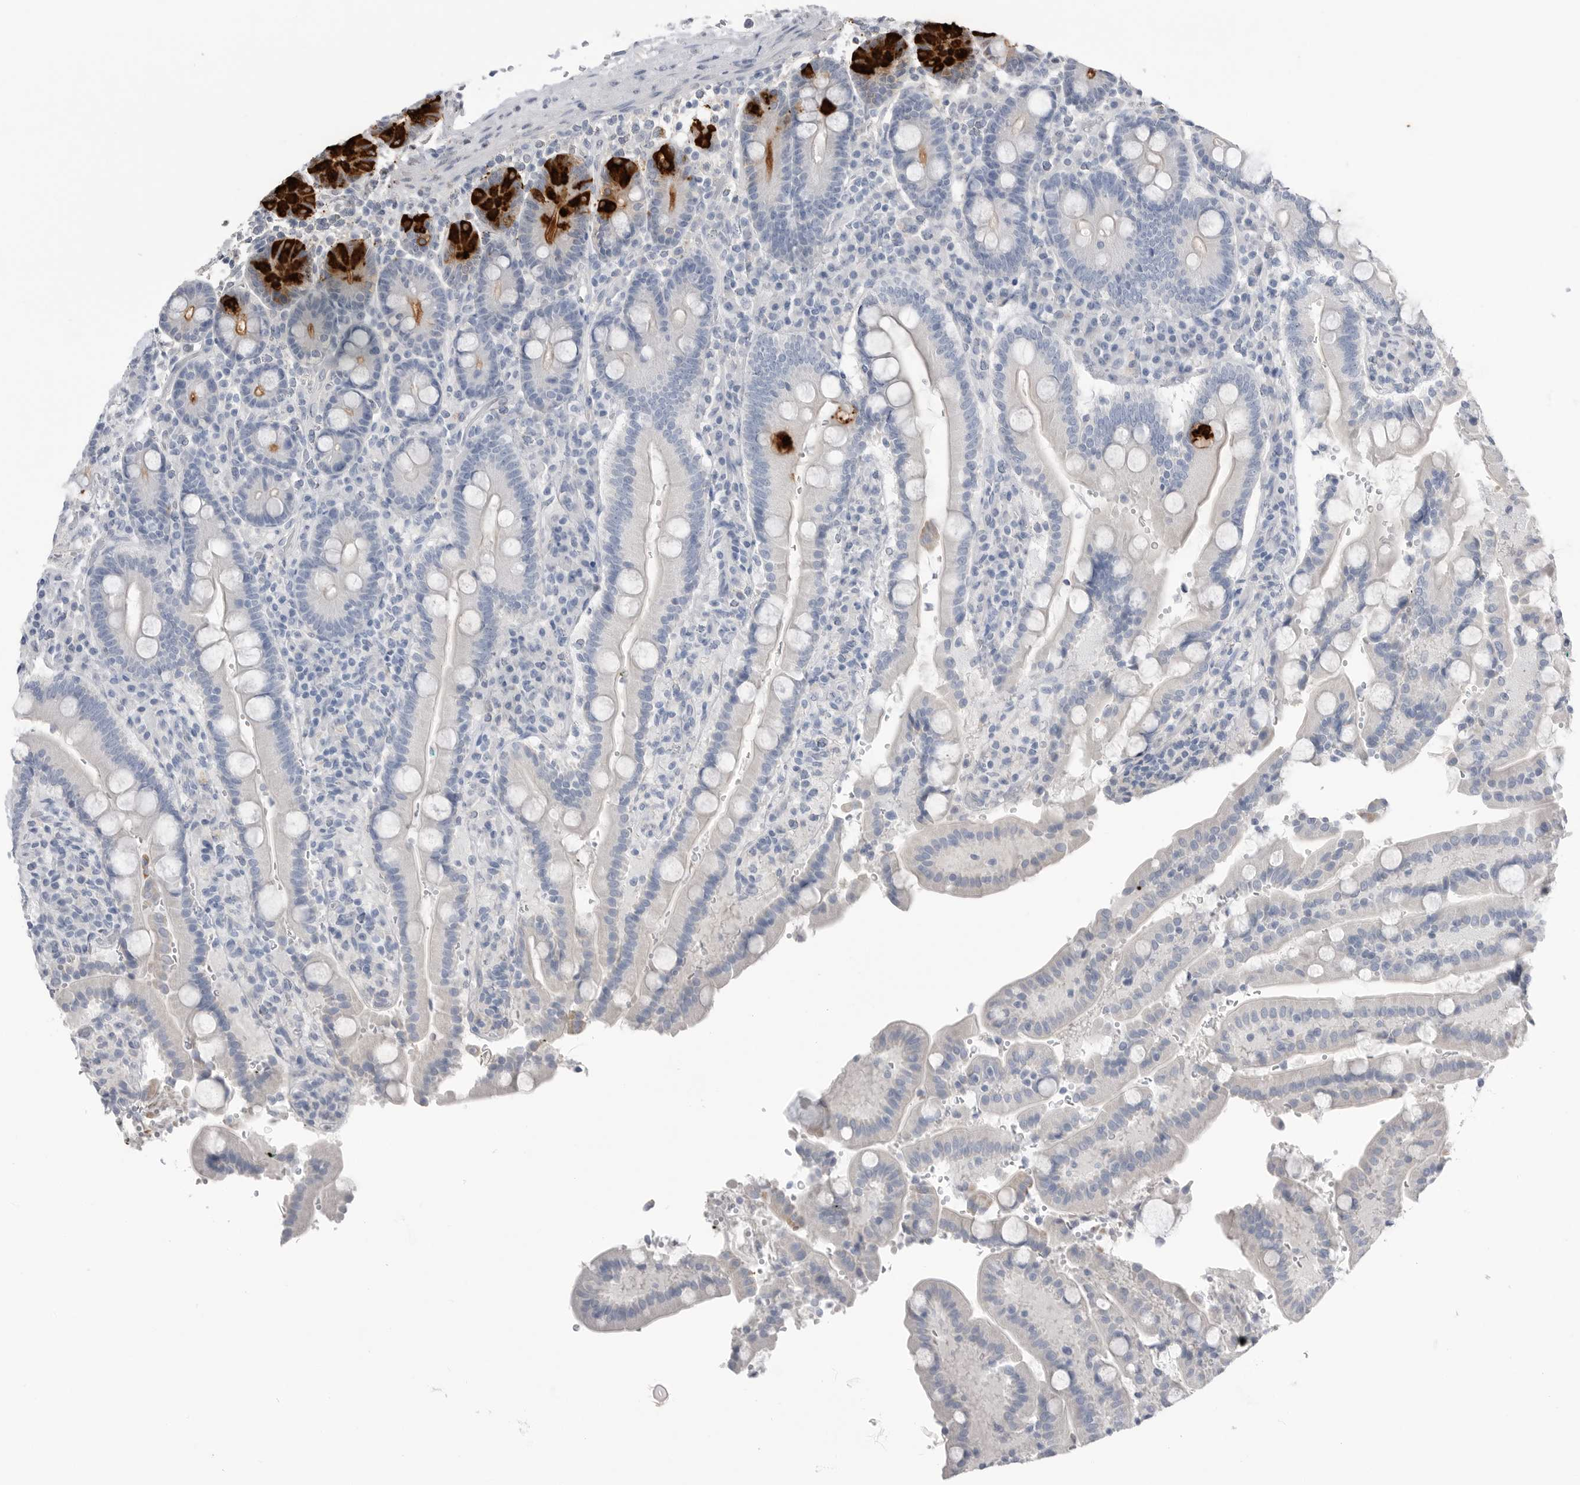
{"staining": {"intensity": "strong", "quantity": "<25%", "location": "cytoplasmic/membranous"}, "tissue": "duodenum", "cell_type": "Glandular cells", "image_type": "normal", "snomed": [{"axis": "morphology", "description": "Normal tissue, NOS"}, {"axis": "topography", "description": "Small intestine, NOS"}], "caption": "DAB (3,3'-diaminobenzidine) immunohistochemical staining of benign duodenum demonstrates strong cytoplasmic/membranous protein positivity in approximately <25% of glandular cells. The staining was performed using DAB (3,3'-diaminobenzidine) to visualize the protein expression in brown, while the nuclei were stained in blue with hematoxylin (Magnification: 20x).", "gene": "ABHD12", "patient": {"sex": "female", "age": 71}}